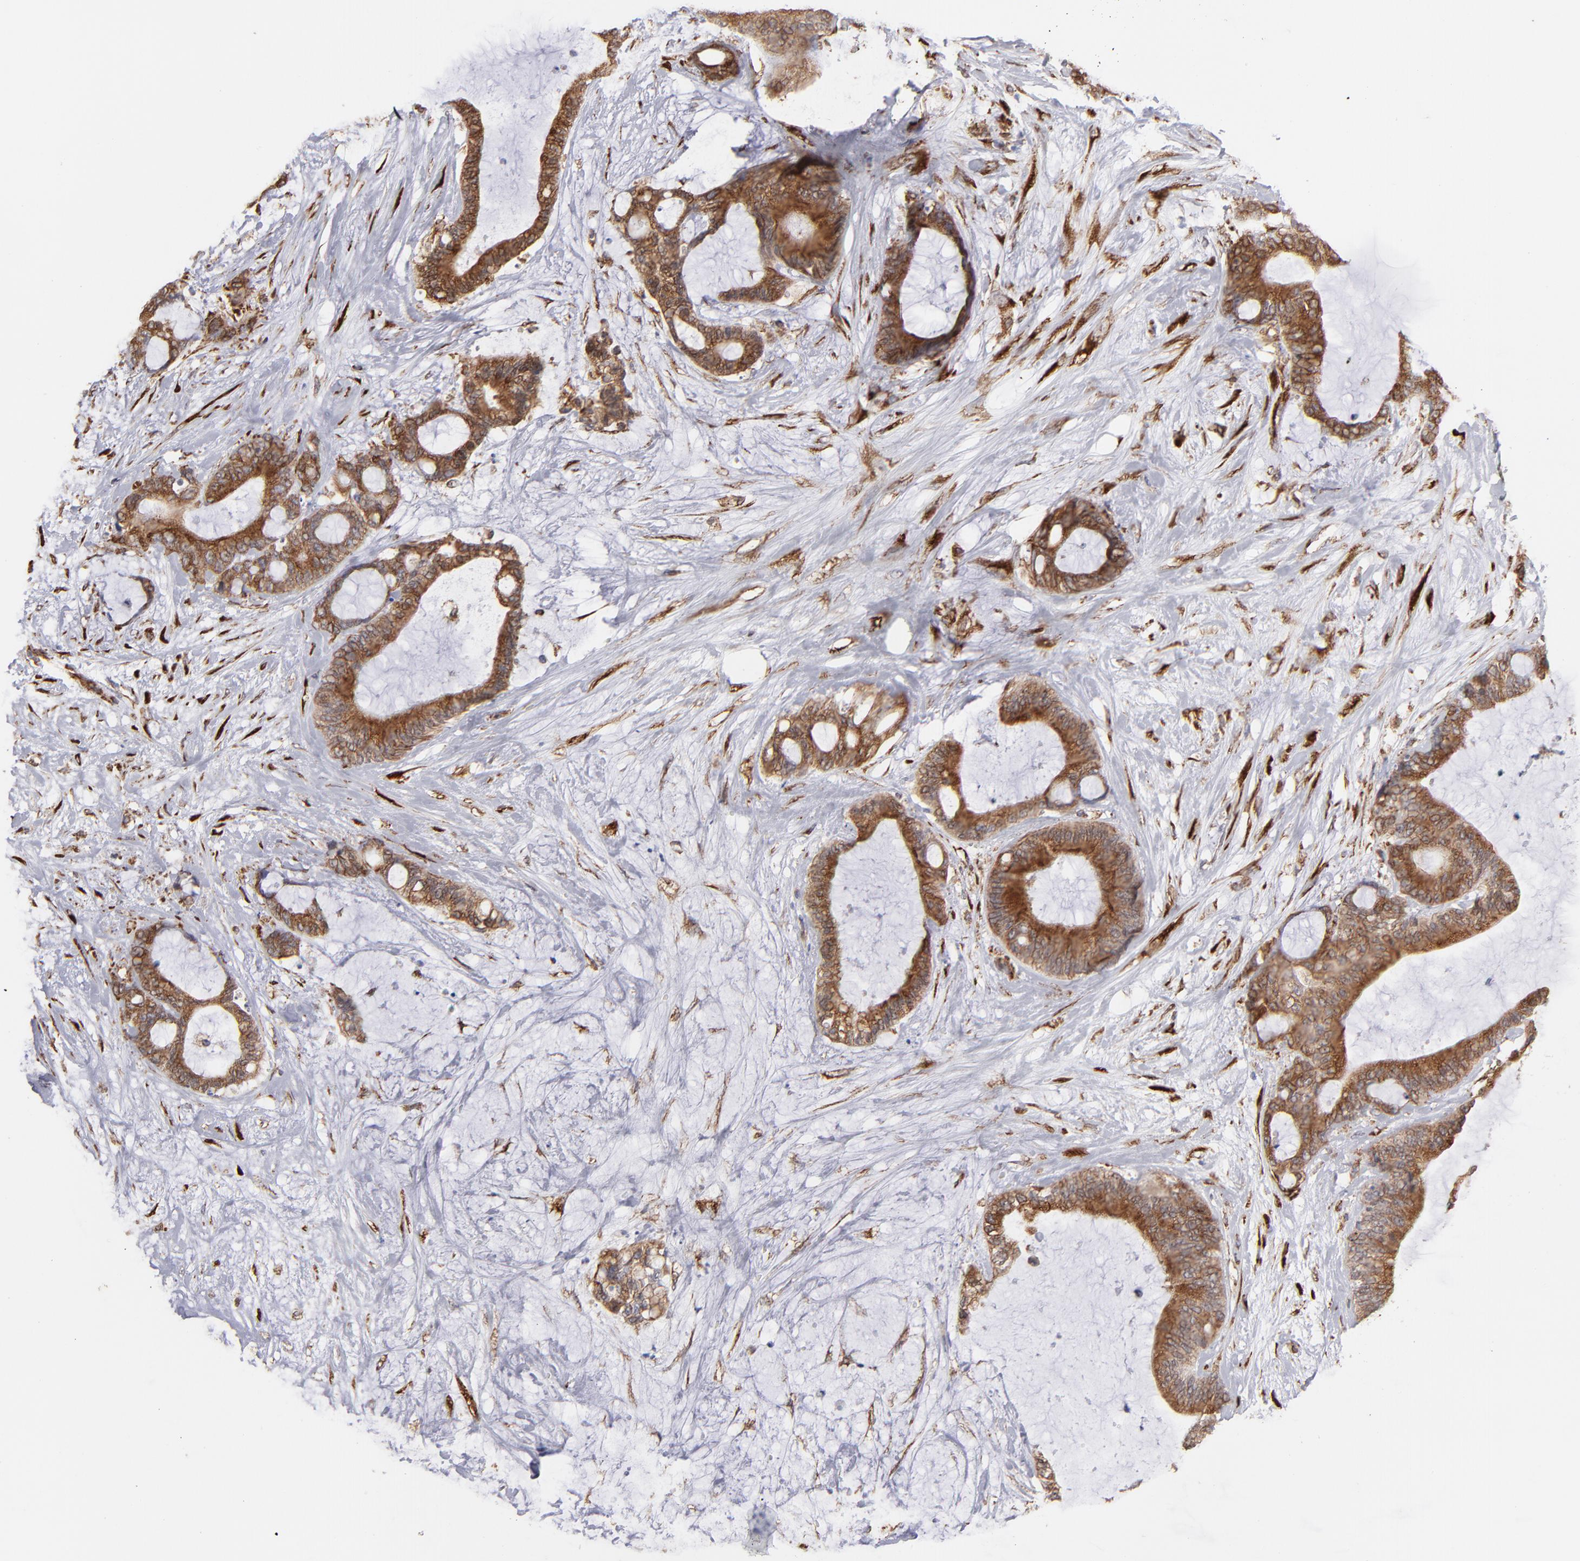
{"staining": {"intensity": "moderate", "quantity": ">75%", "location": "cytoplasmic/membranous"}, "tissue": "liver cancer", "cell_type": "Tumor cells", "image_type": "cancer", "snomed": [{"axis": "morphology", "description": "Cholangiocarcinoma"}, {"axis": "topography", "description": "Liver"}], "caption": "Cholangiocarcinoma (liver) was stained to show a protein in brown. There is medium levels of moderate cytoplasmic/membranous staining in about >75% of tumor cells.", "gene": "KTN1", "patient": {"sex": "female", "age": 73}}